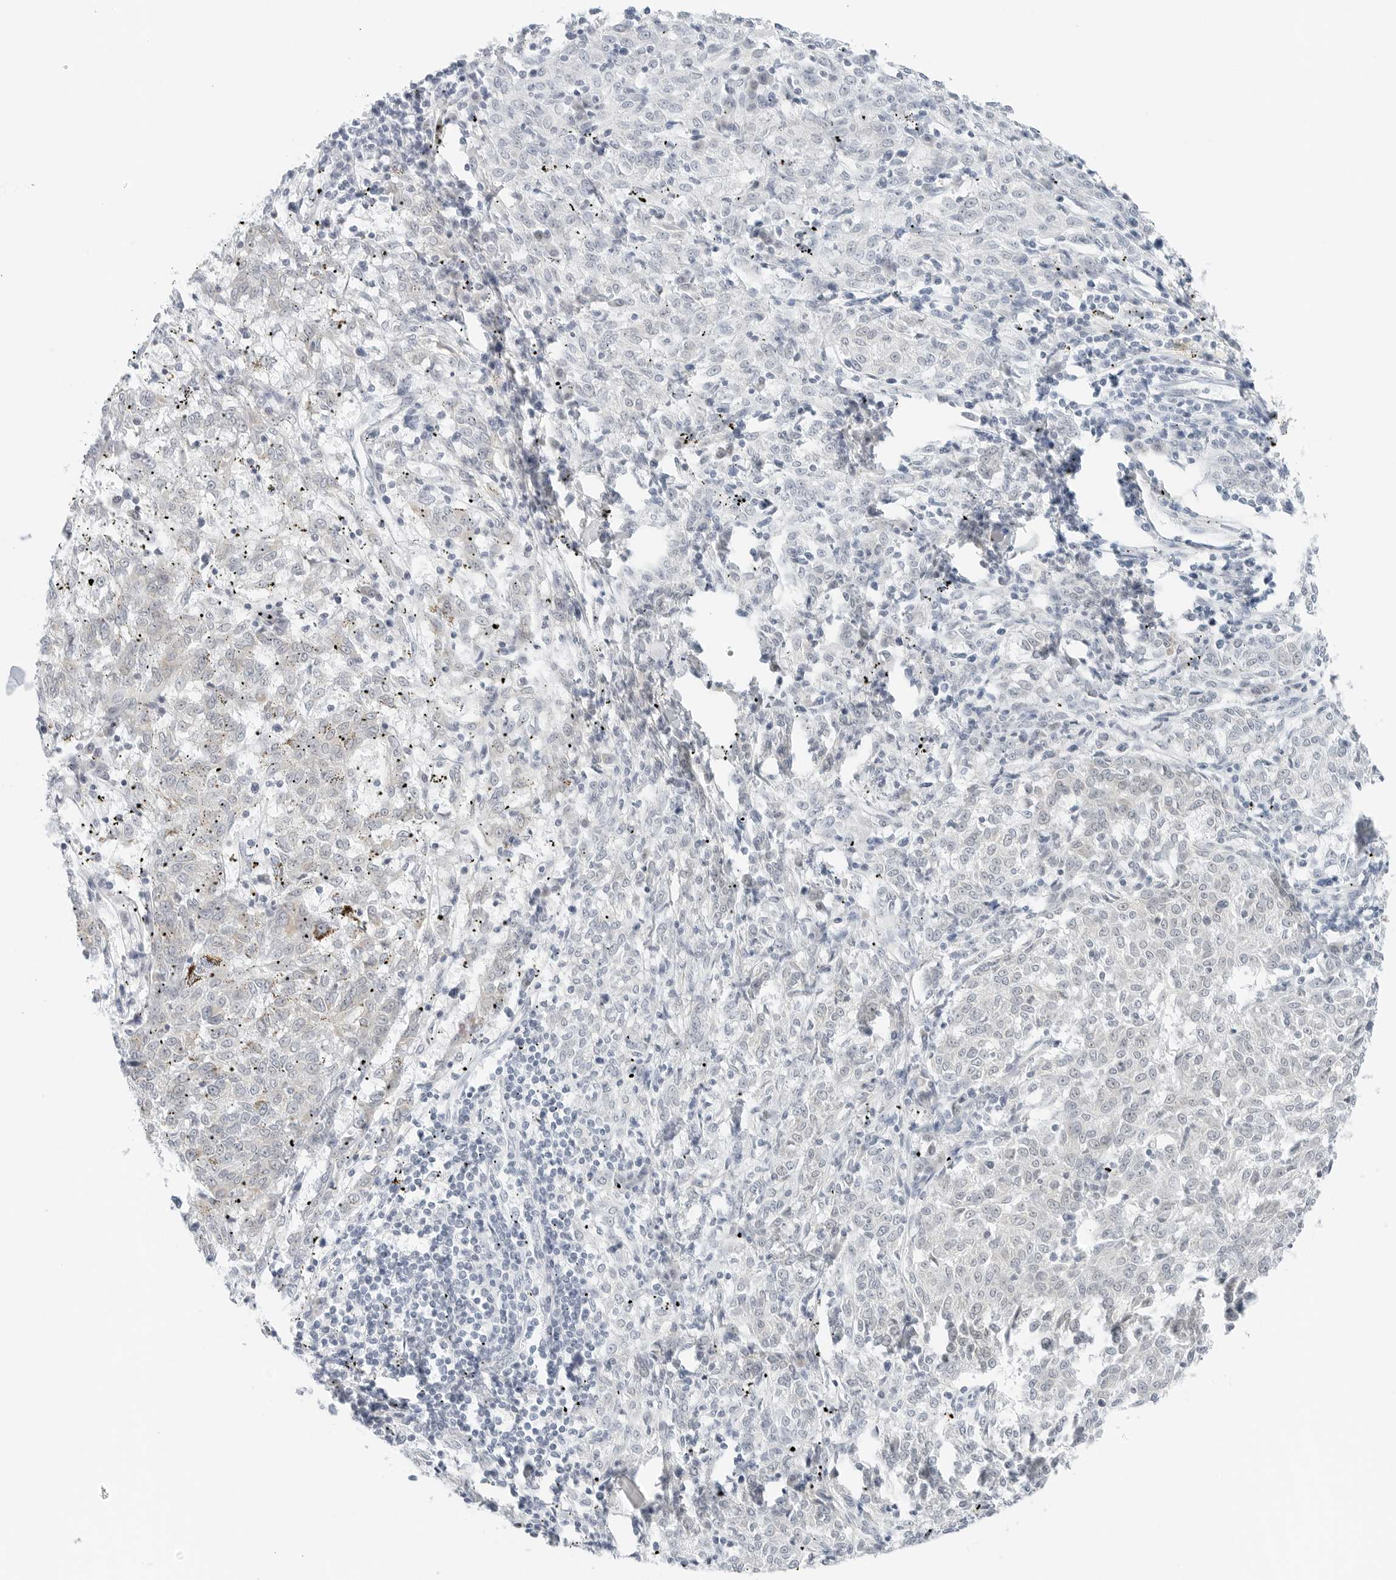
{"staining": {"intensity": "negative", "quantity": "none", "location": "none"}, "tissue": "melanoma", "cell_type": "Tumor cells", "image_type": "cancer", "snomed": [{"axis": "morphology", "description": "Malignant melanoma, NOS"}, {"axis": "topography", "description": "Skin"}], "caption": "An image of malignant melanoma stained for a protein displays no brown staining in tumor cells.", "gene": "CCSAP", "patient": {"sex": "female", "age": 72}}